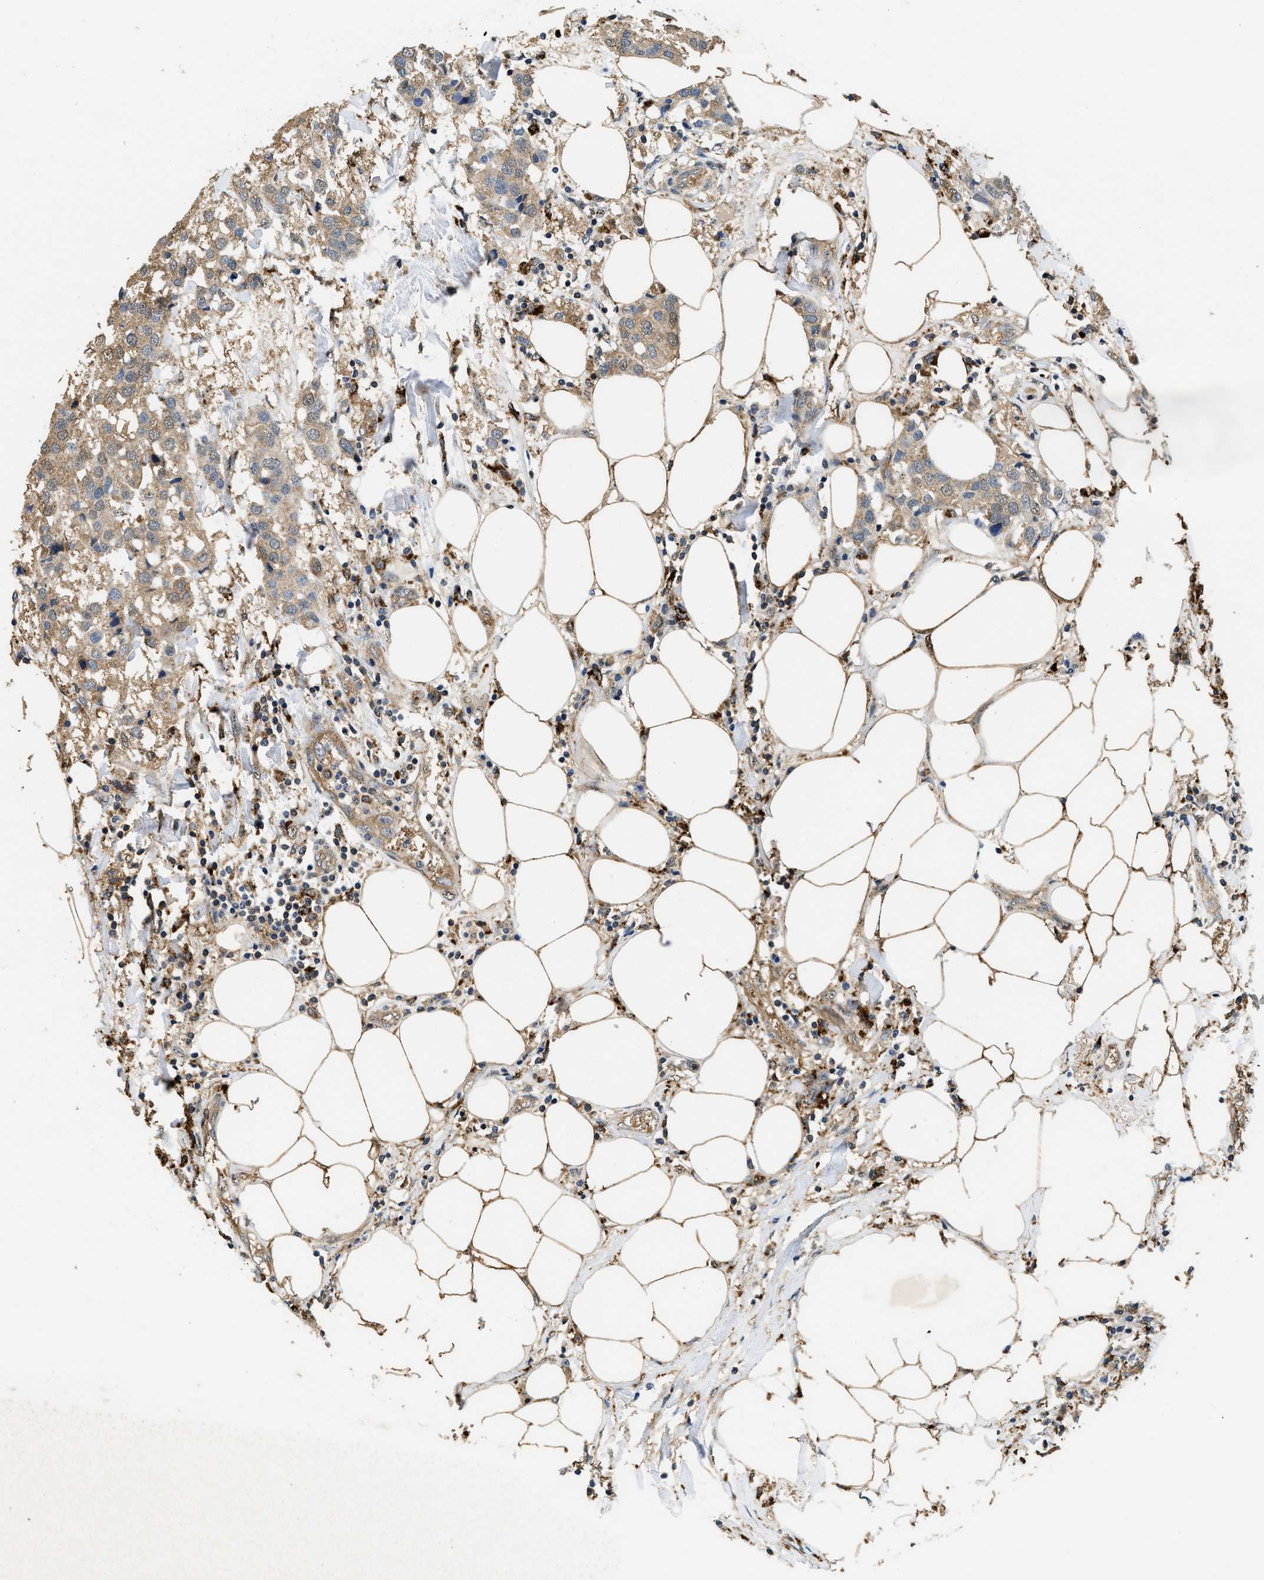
{"staining": {"intensity": "weak", "quantity": ">75%", "location": "cytoplasmic/membranous"}, "tissue": "breast cancer", "cell_type": "Tumor cells", "image_type": "cancer", "snomed": [{"axis": "morphology", "description": "Duct carcinoma"}, {"axis": "topography", "description": "Breast"}], "caption": "Immunohistochemistry image of breast cancer stained for a protein (brown), which exhibits low levels of weak cytoplasmic/membranous staining in approximately >75% of tumor cells.", "gene": "BMPR2", "patient": {"sex": "female", "age": 80}}